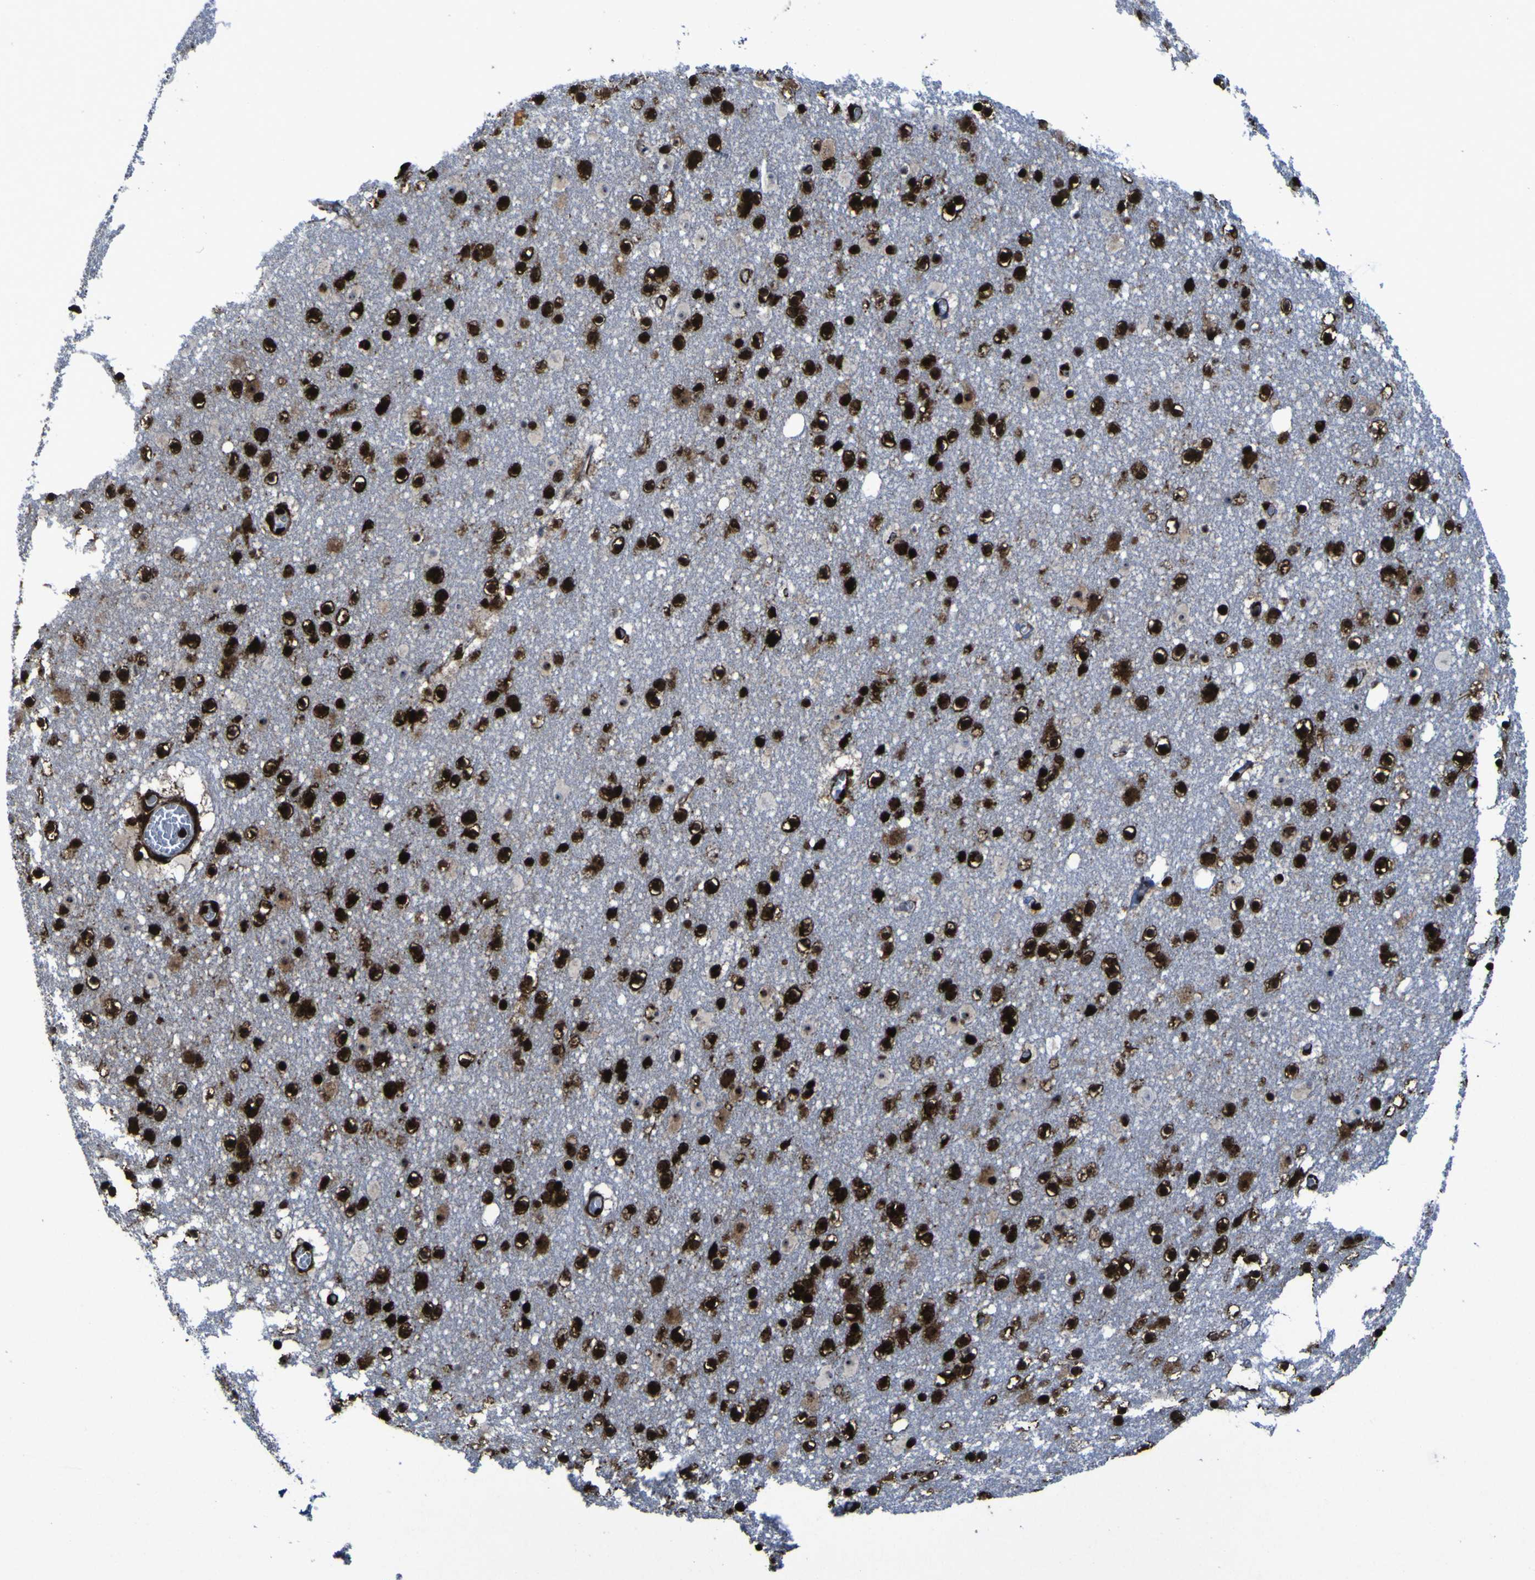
{"staining": {"intensity": "strong", "quantity": ">75%", "location": "nuclear"}, "tissue": "caudate", "cell_type": "Glial cells", "image_type": "normal", "snomed": [{"axis": "morphology", "description": "Normal tissue, NOS"}, {"axis": "topography", "description": "Lateral ventricle wall"}], "caption": "Approximately >75% of glial cells in unremarkable caudate show strong nuclear protein expression as visualized by brown immunohistochemical staining.", "gene": "NPM1", "patient": {"sex": "male", "age": 45}}